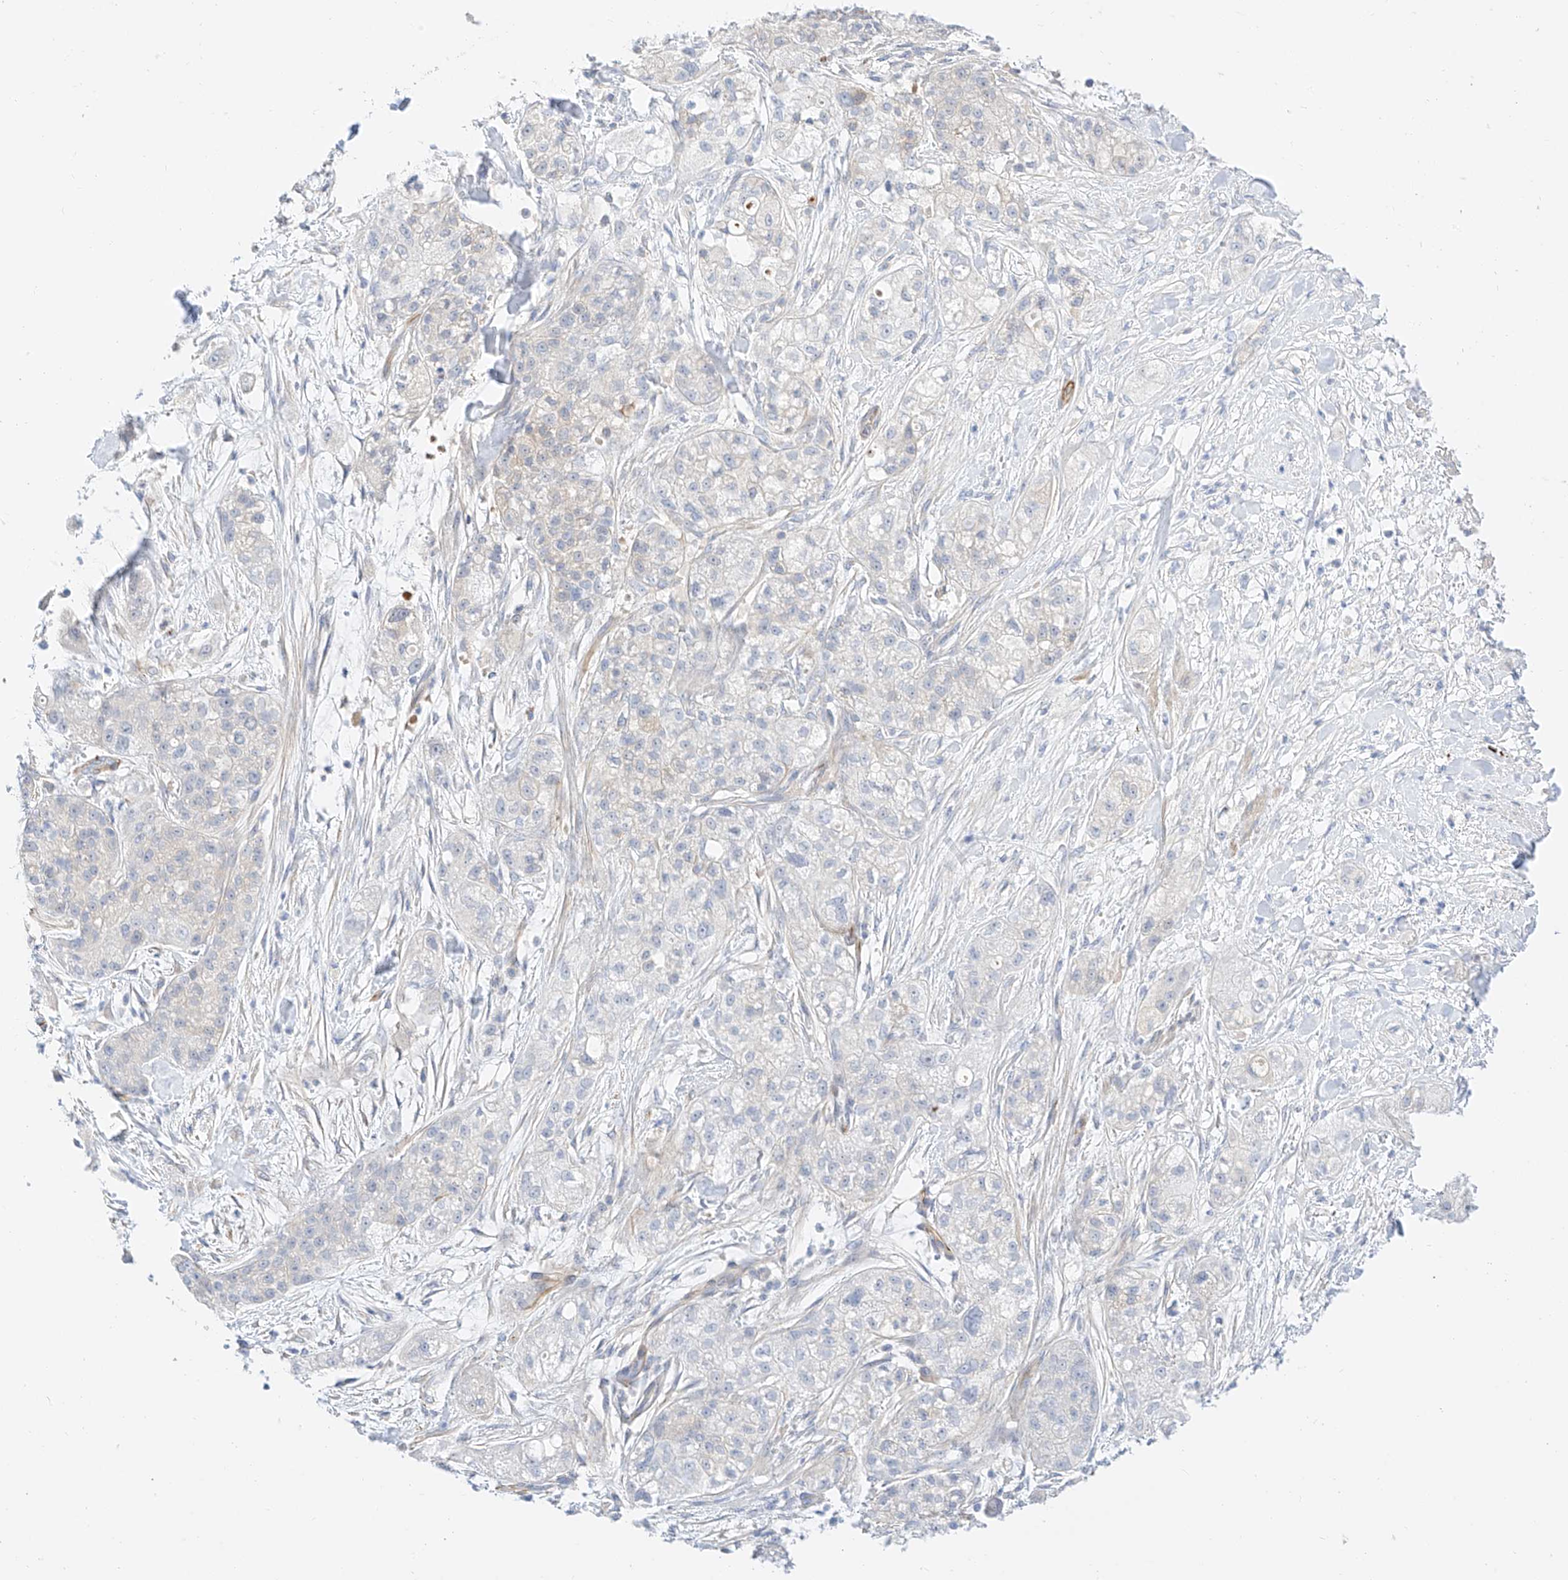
{"staining": {"intensity": "negative", "quantity": "none", "location": "none"}, "tissue": "pancreatic cancer", "cell_type": "Tumor cells", "image_type": "cancer", "snomed": [{"axis": "morphology", "description": "Adenocarcinoma, NOS"}, {"axis": "topography", "description": "Pancreas"}], "caption": "An image of pancreatic cancer stained for a protein demonstrates no brown staining in tumor cells. (DAB (3,3'-diaminobenzidine) IHC, high magnification).", "gene": "CDCP2", "patient": {"sex": "female", "age": 78}}